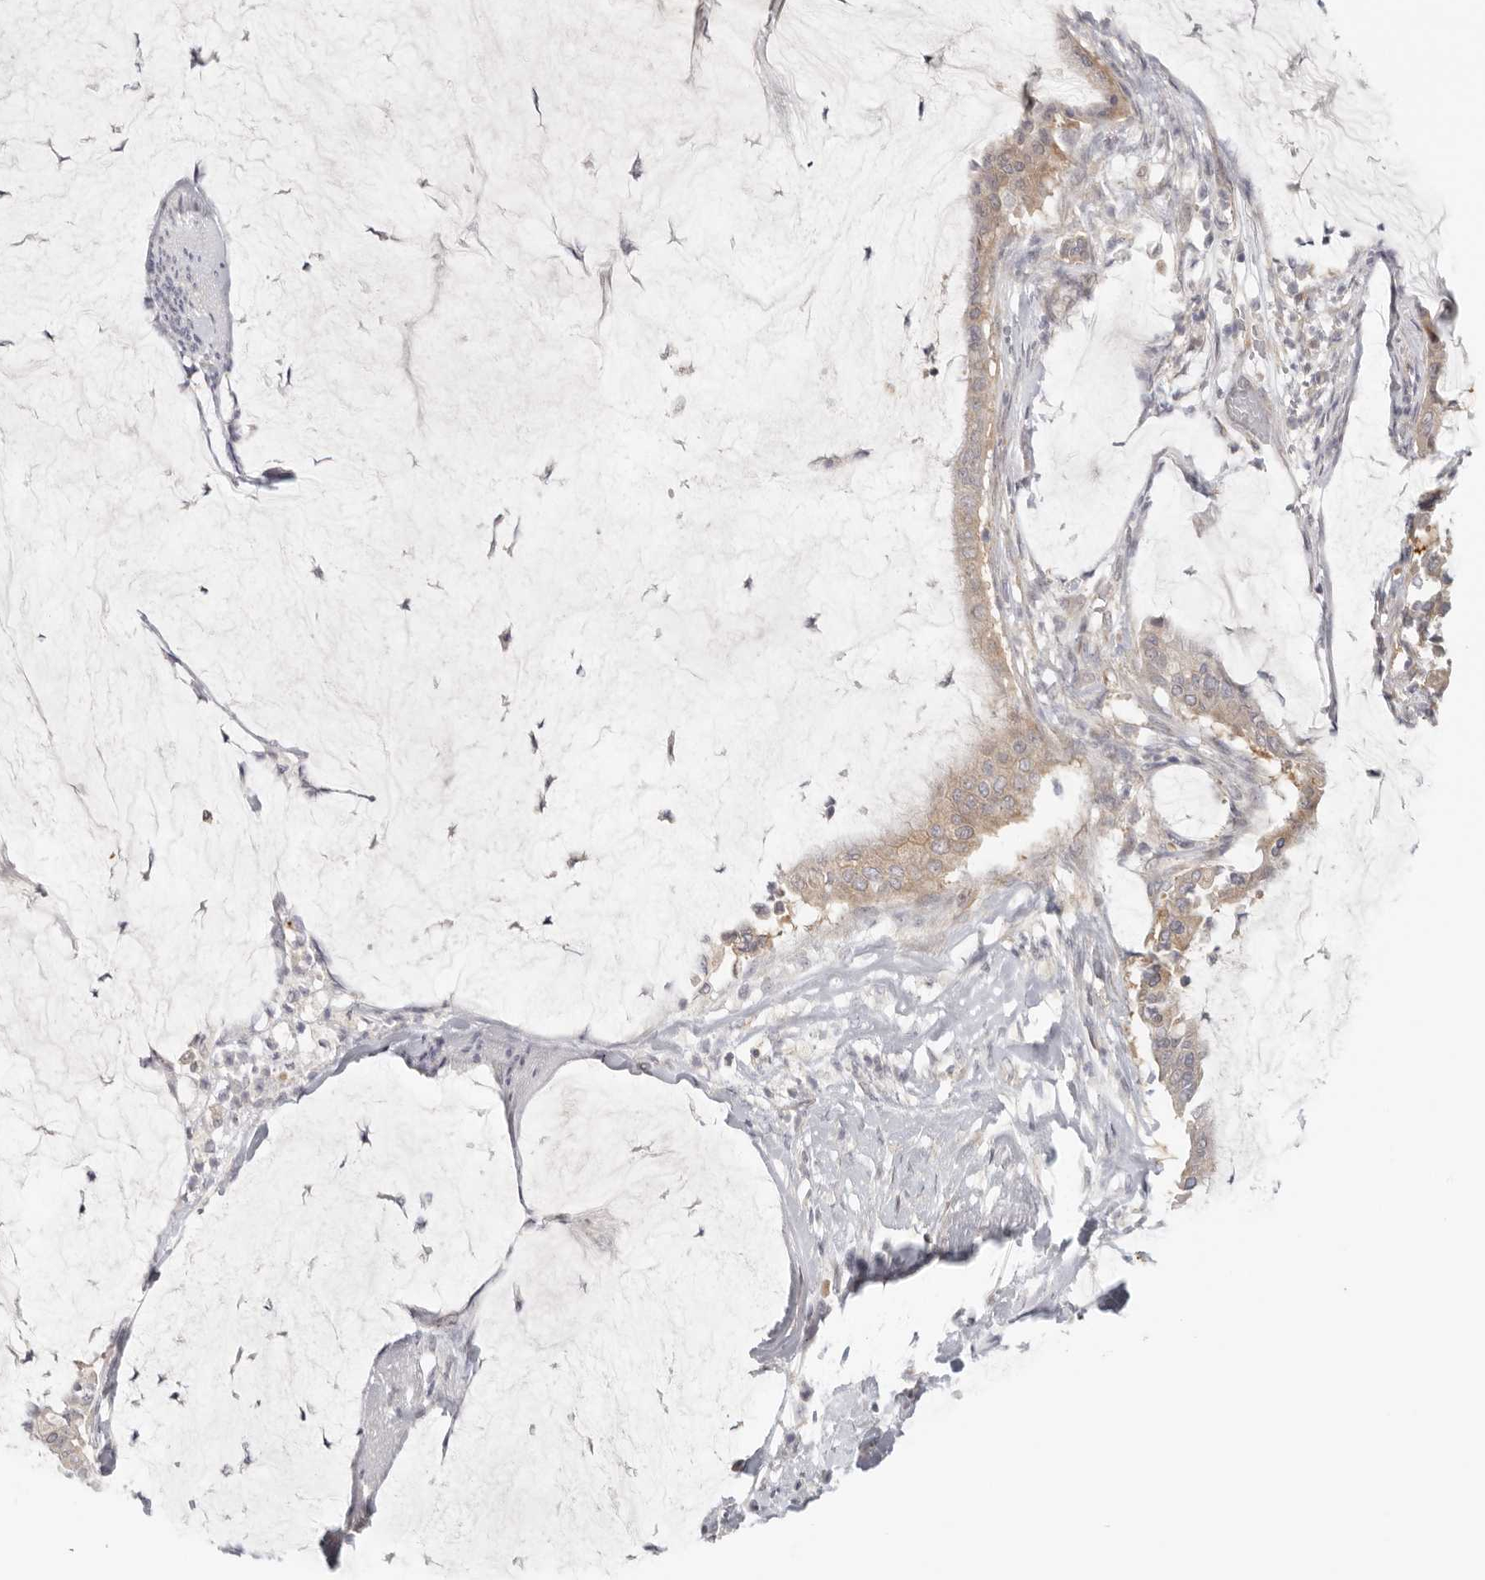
{"staining": {"intensity": "weak", "quantity": "25%-75%", "location": "cytoplasmic/membranous"}, "tissue": "pancreatic cancer", "cell_type": "Tumor cells", "image_type": "cancer", "snomed": [{"axis": "morphology", "description": "Adenocarcinoma, NOS"}, {"axis": "topography", "description": "Pancreas"}], "caption": "About 25%-75% of tumor cells in human pancreatic cancer (adenocarcinoma) demonstrate weak cytoplasmic/membranous protein expression as visualized by brown immunohistochemical staining.", "gene": "AHDC1", "patient": {"sex": "male", "age": 41}}